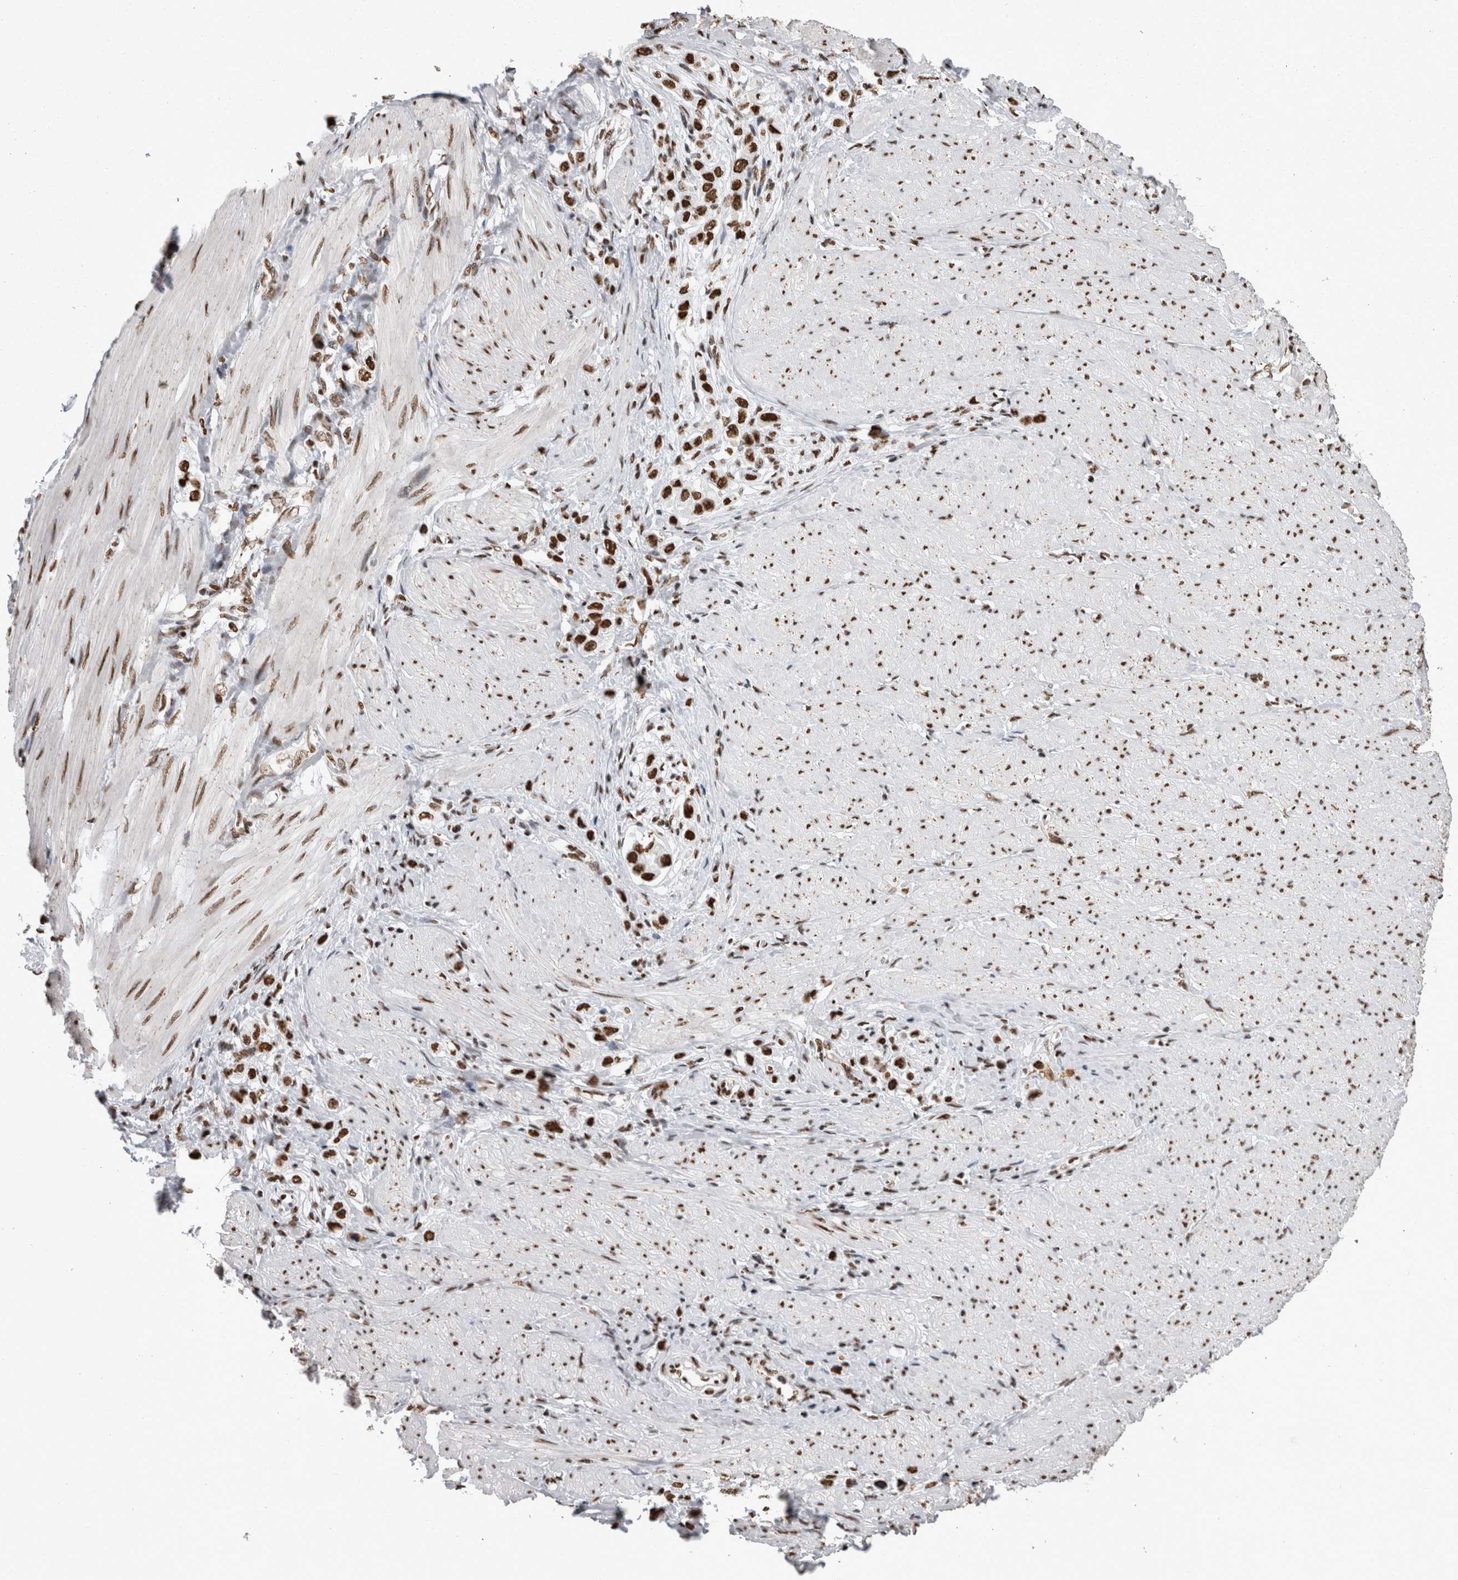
{"staining": {"intensity": "strong", "quantity": ">75%", "location": "nuclear"}, "tissue": "stomach cancer", "cell_type": "Tumor cells", "image_type": "cancer", "snomed": [{"axis": "morphology", "description": "Adenocarcinoma, NOS"}, {"axis": "topography", "description": "Stomach"}], "caption": "Immunohistochemical staining of human stomach adenocarcinoma exhibits high levels of strong nuclear positivity in approximately >75% of tumor cells. The staining is performed using DAB brown chromogen to label protein expression. The nuclei are counter-stained blue using hematoxylin.", "gene": "HNRNPM", "patient": {"sex": "female", "age": 65}}